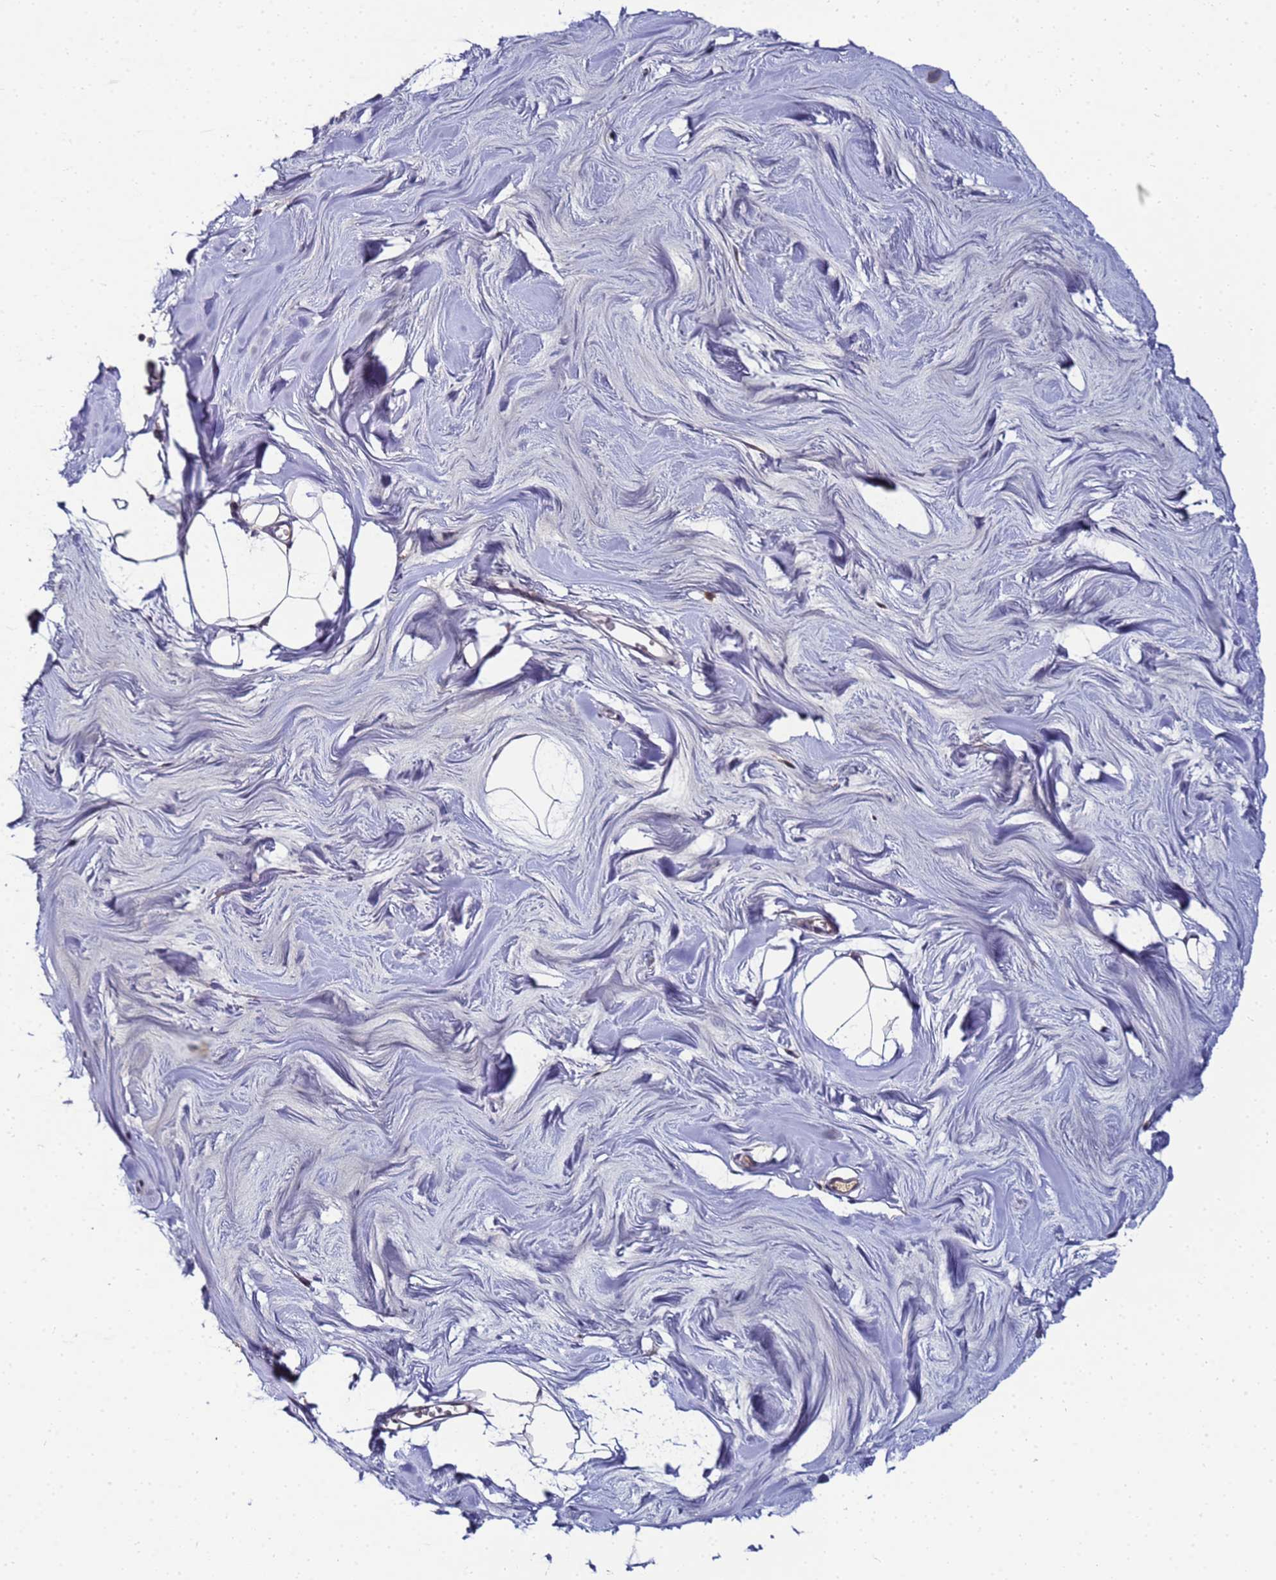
{"staining": {"intensity": "negative", "quantity": "none", "location": "none"}, "tissue": "breast", "cell_type": "Adipocytes", "image_type": "normal", "snomed": [{"axis": "morphology", "description": "Normal tissue, NOS"}, {"axis": "topography", "description": "Breast"}], "caption": "Immunohistochemistry (IHC) histopathology image of unremarkable breast: human breast stained with DAB (3,3'-diaminobenzidine) reveals no significant protein expression in adipocytes.", "gene": "ANKRD17", "patient": {"sex": "female", "age": 27}}